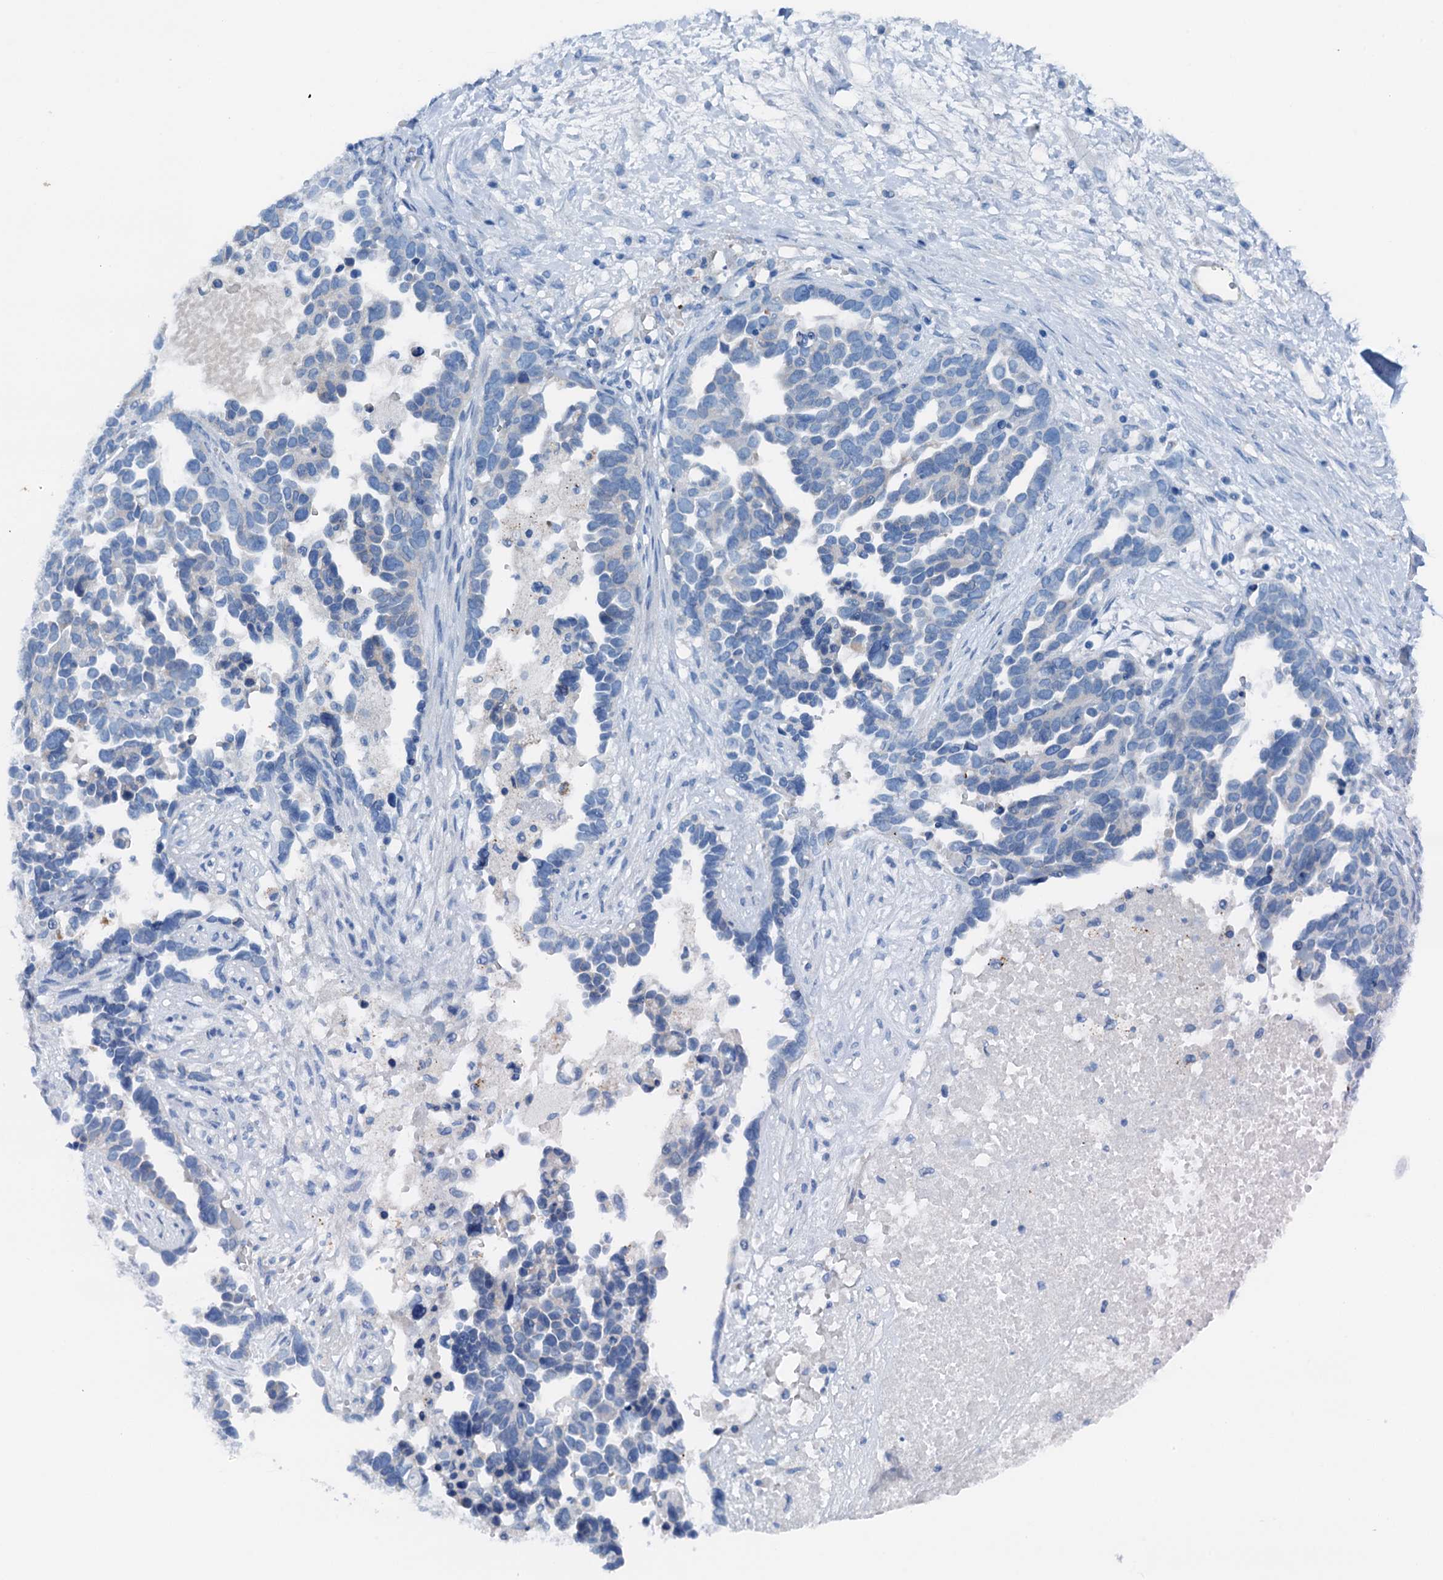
{"staining": {"intensity": "negative", "quantity": "none", "location": "none"}, "tissue": "ovarian cancer", "cell_type": "Tumor cells", "image_type": "cancer", "snomed": [{"axis": "morphology", "description": "Cystadenocarcinoma, serous, NOS"}, {"axis": "topography", "description": "Ovary"}], "caption": "Micrograph shows no protein staining in tumor cells of ovarian cancer tissue.", "gene": "C1QTNF4", "patient": {"sex": "female", "age": 54}}